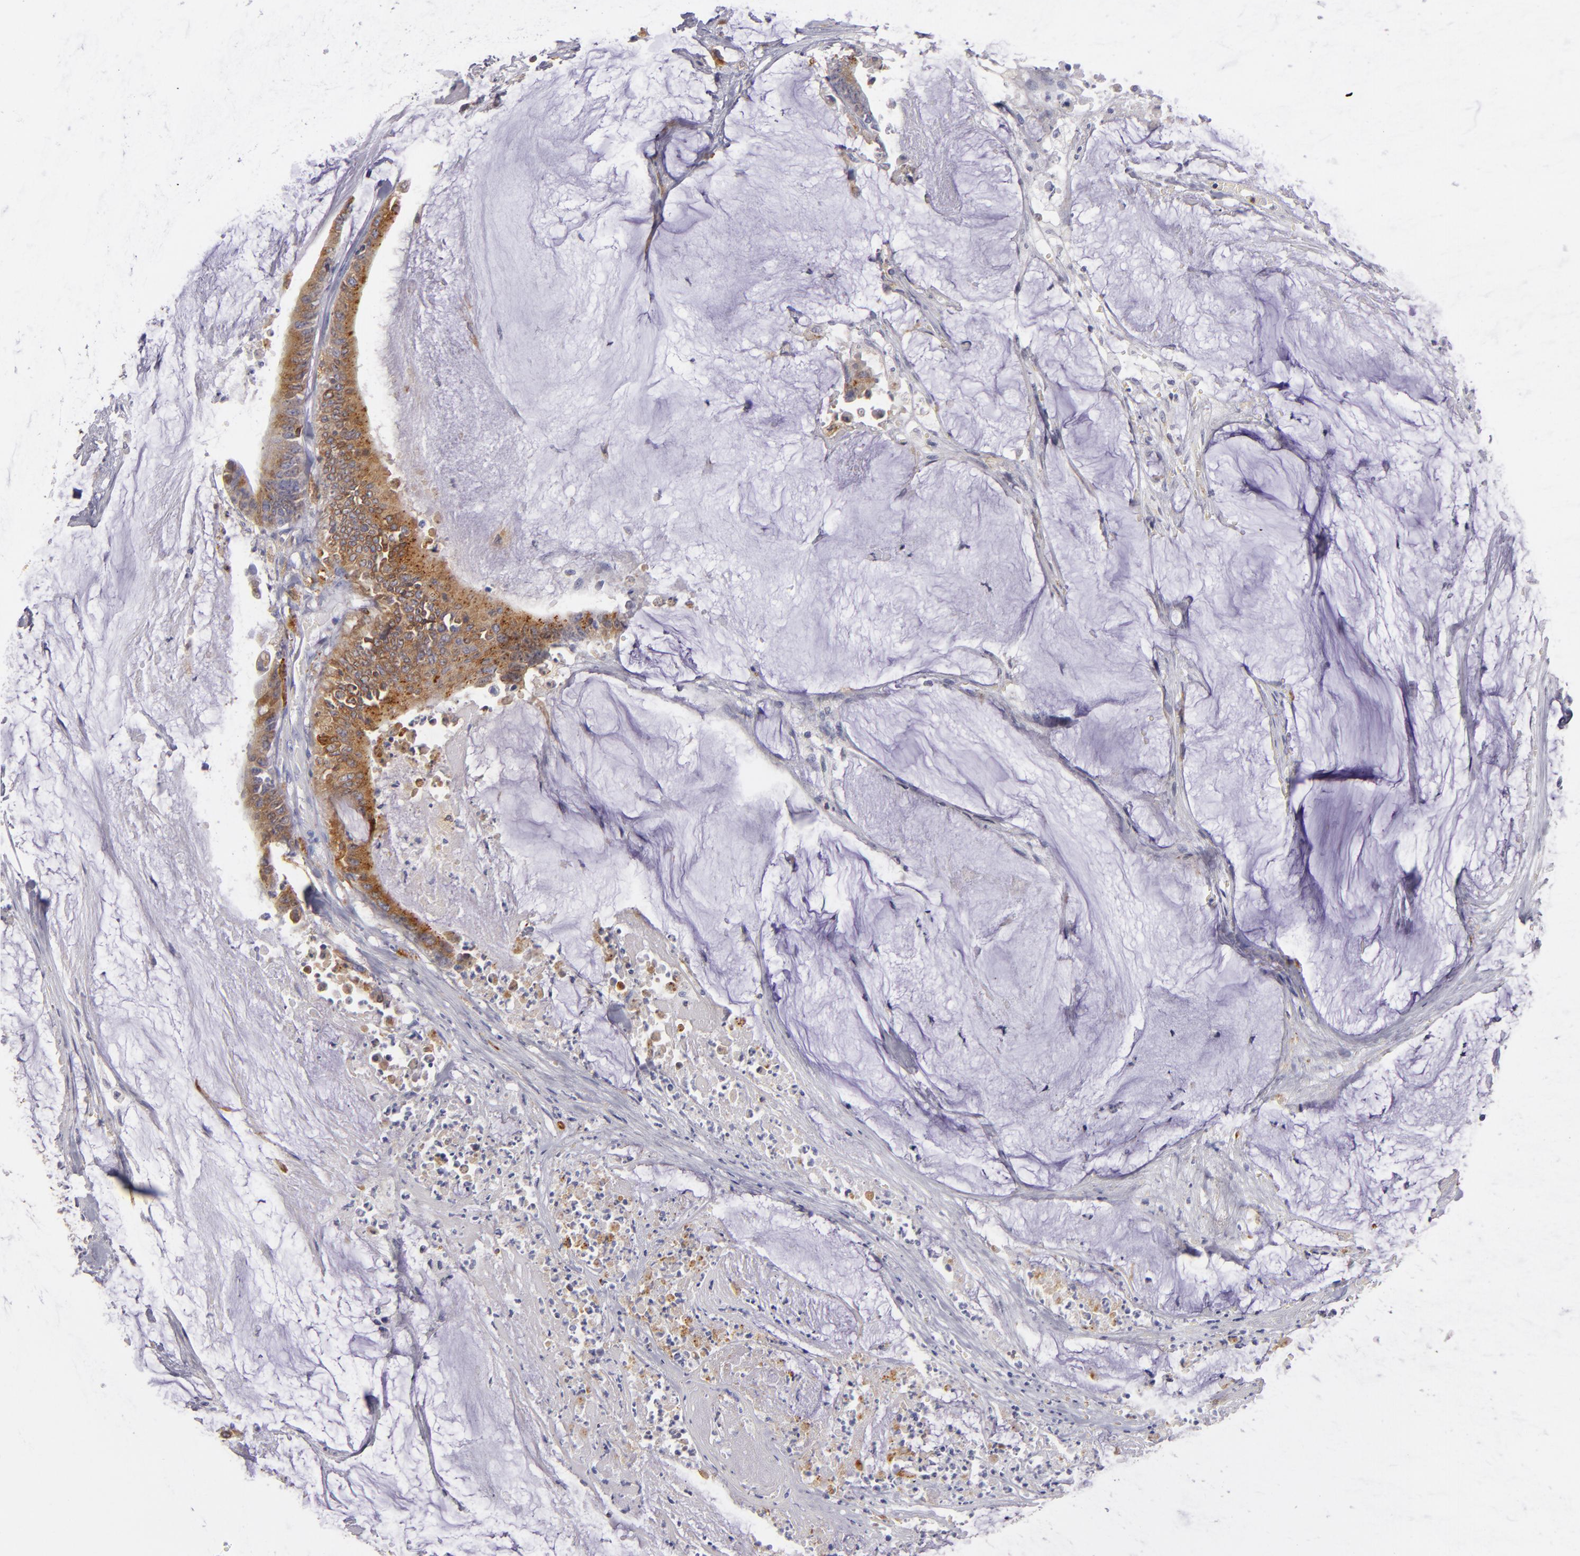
{"staining": {"intensity": "moderate", "quantity": "25%-75%", "location": "cytoplasmic/membranous"}, "tissue": "colorectal cancer", "cell_type": "Tumor cells", "image_type": "cancer", "snomed": [{"axis": "morphology", "description": "Adenocarcinoma, NOS"}, {"axis": "topography", "description": "Rectum"}], "caption": "Immunohistochemical staining of colorectal cancer exhibits moderate cytoplasmic/membranous protein expression in about 25%-75% of tumor cells. The staining was performed using DAB (3,3'-diaminobenzidine), with brown indicating positive protein expression. Nuclei are stained blue with hematoxylin.", "gene": "CD74", "patient": {"sex": "female", "age": 66}}